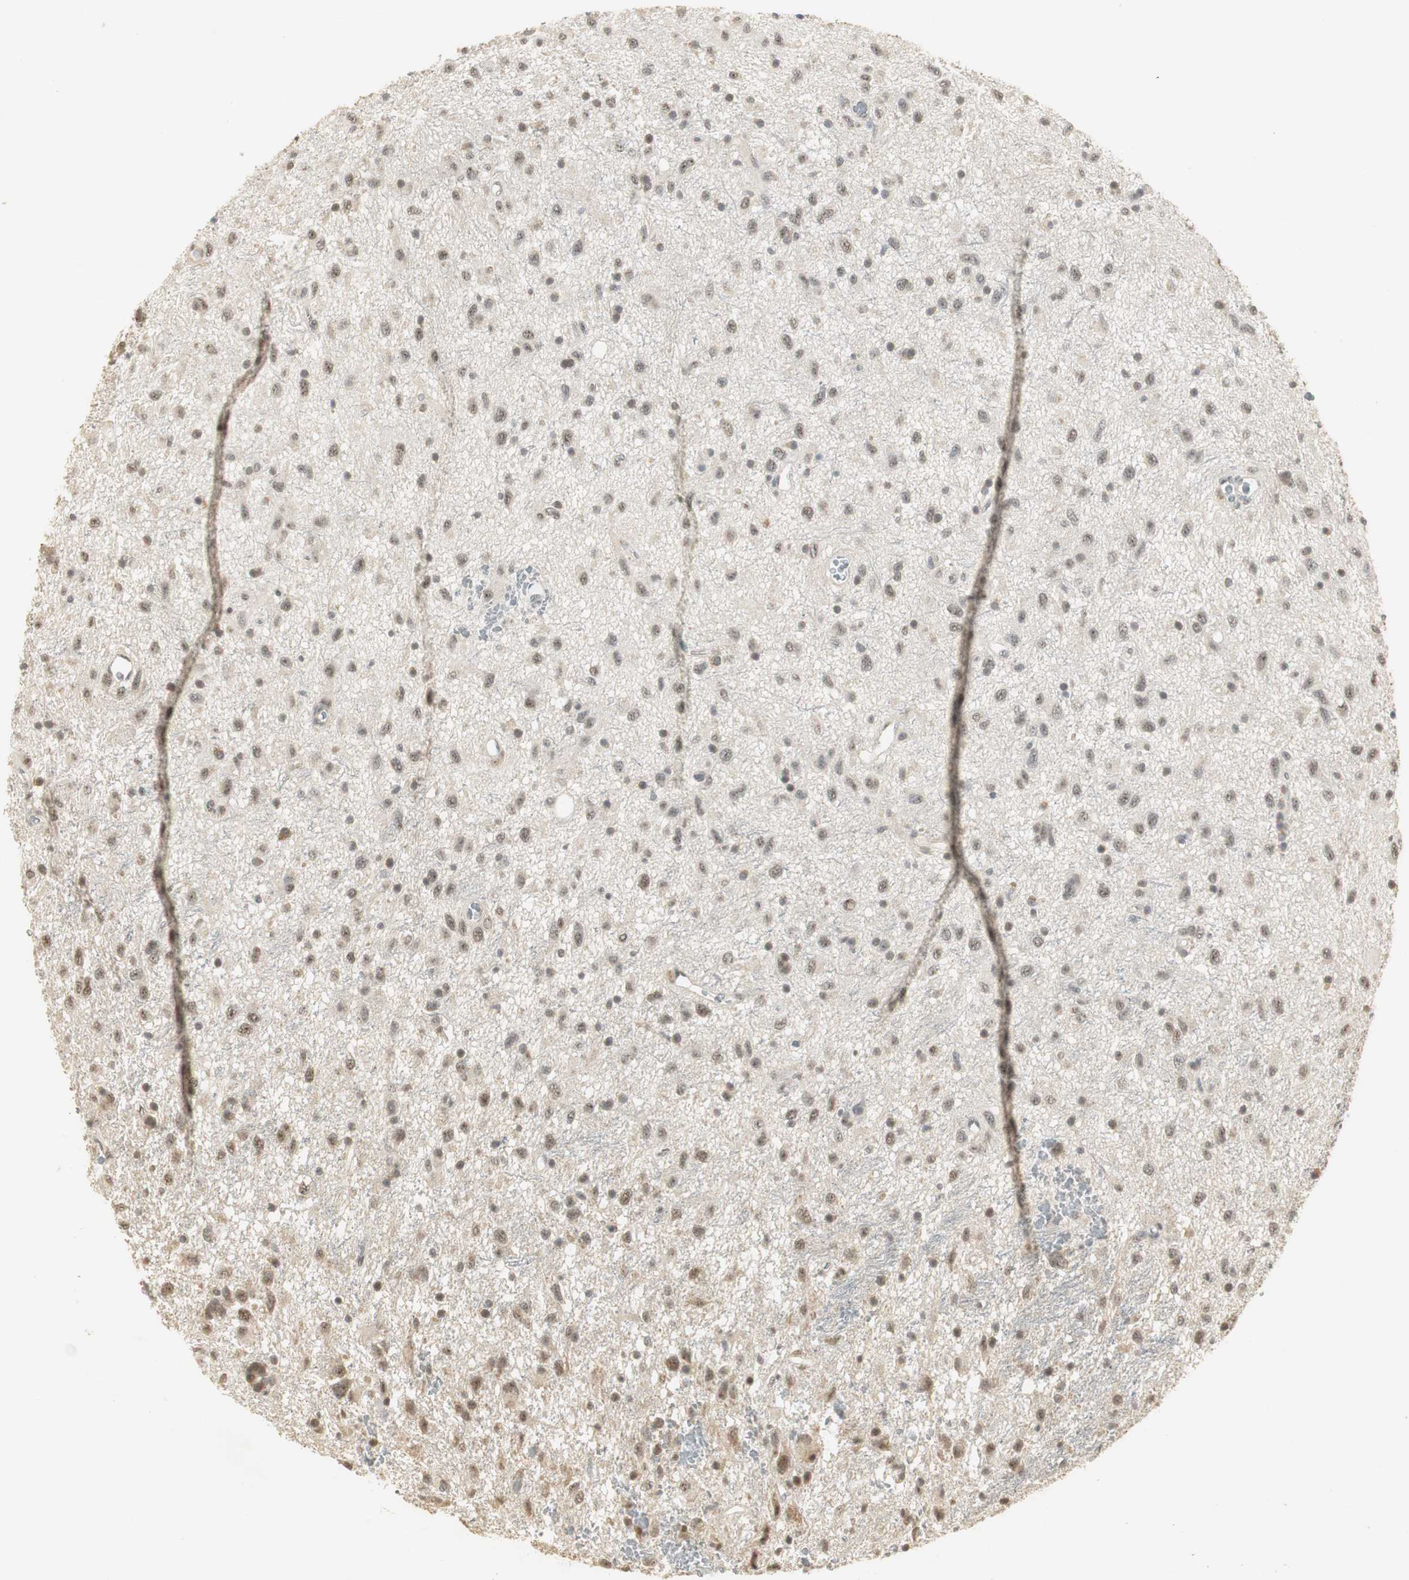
{"staining": {"intensity": "weak", "quantity": "25%-75%", "location": "nuclear"}, "tissue": "glioma", "cell_type": "Tumor cells", "image_type": "cancer", "snomed": [{"axis": "morphology", "description": "Glioma, malignant, Low grade"}, {"axis": "topography", "description": "Brain"}], "caption": "Immunohistochemical staining of low-grade glioma (malignant) exhibits weak nuclear protein staining in approximately 25%-75% of tumor cells. The staining was performed using DAB (3,3'-diaminobenzidine), with brown indicating positive protein expression. Nuclei are stained blue with hematoxylin.", "gene": "ELOA", "patient": {"sex": "male", "age": 77}}